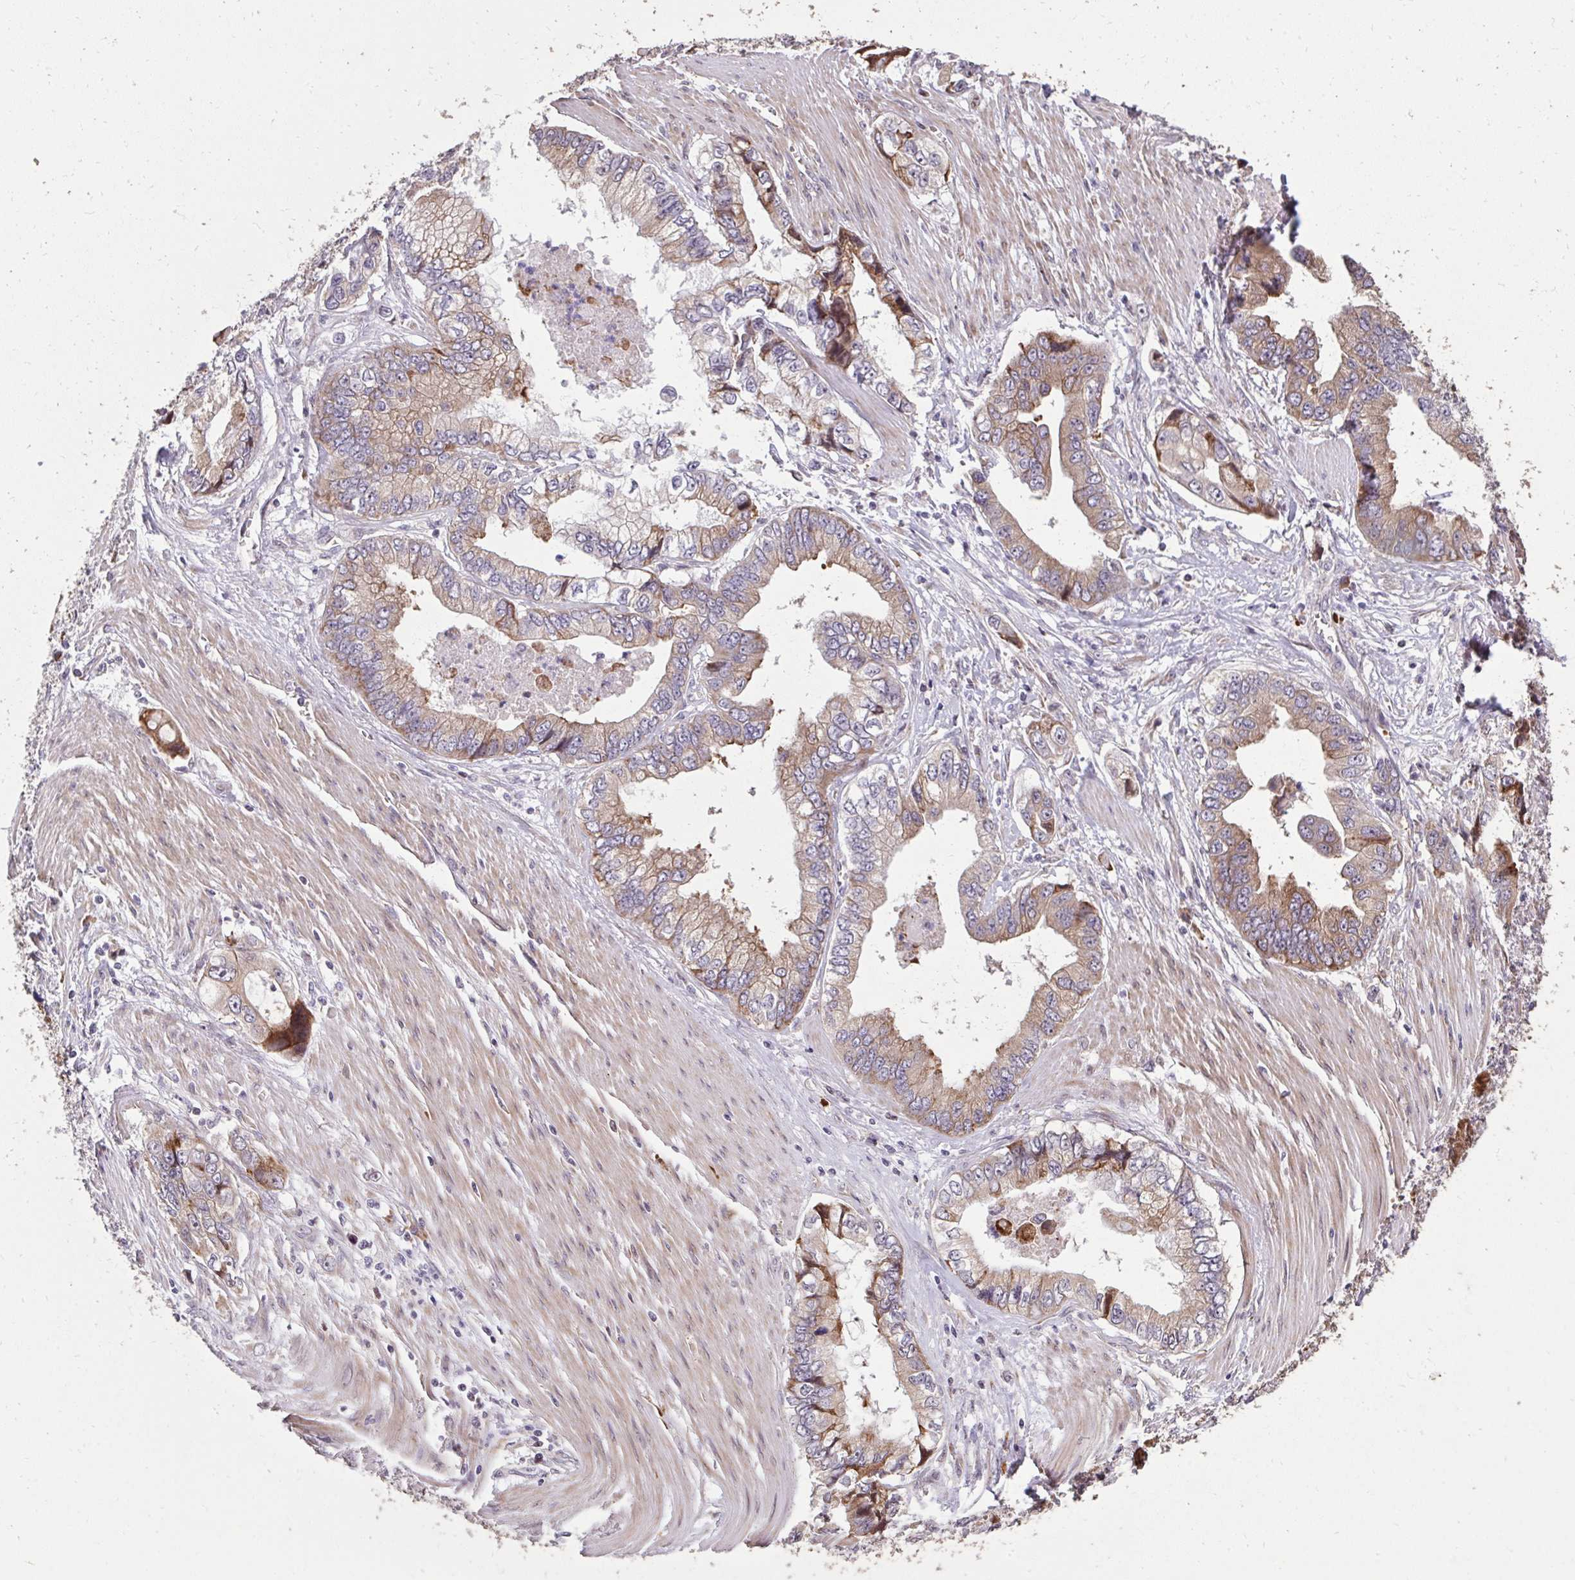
{"staining": {"intensity": "weak", "quantity": ">75%", "location": "cytoplasmic/membranous"}, "tissue": "stomach cancer", "cell_type": "Tumor cells", "image_type": "cancer", "snomed": [{"axis": "morphology", "description": "Adenocarcinoma, NOS"}, {"axis": "topography", "description": "Pancreas"}, {"axis": "topography", "description": "Stomach, upper"}], "caption": "The immunohistochemical stain labels weak cytoplasmic/membranous staining in tumor cells of stomach adenocarcinoma tissue. Nuclei are stained in blue.", "gene": "FIBCD1", "patient": {"sex": "male", "age": 77}}